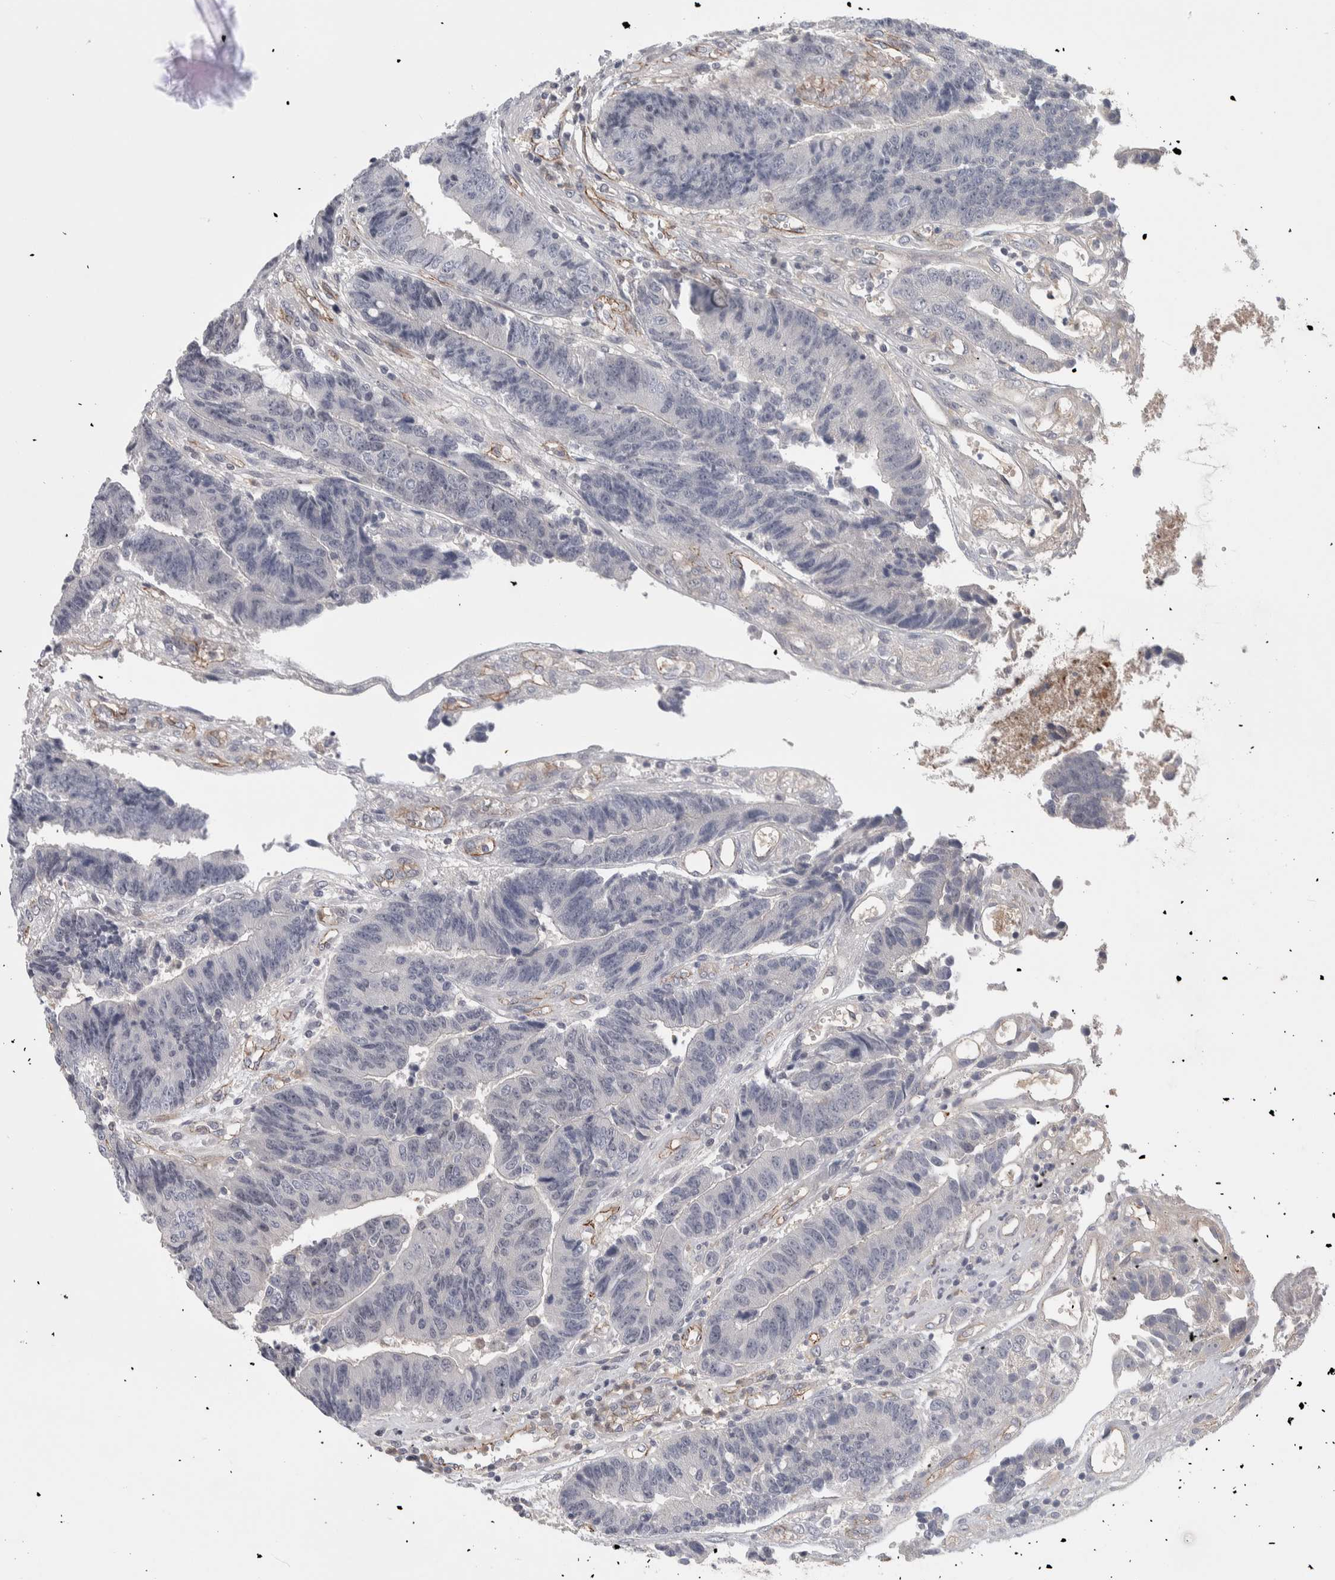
{"staining": {"intensity": "negative", "quantity": "none", "location": "none"}, "tissue": "colorectal cancer", "cell_type": "Tumor cells", "image_type": "cancer", "snomed": [{"axis": "morphology", "description": "Adenocarcinoma, NOS"}, {"axis": "topography", "description": "Rectum"}], "caption": "Colorectal cancer was stained to show a protein in brown. There is no significant staining in tumor cells.", "gene": "ZNF862", "patient": {"sex": "male", "age": 84}}